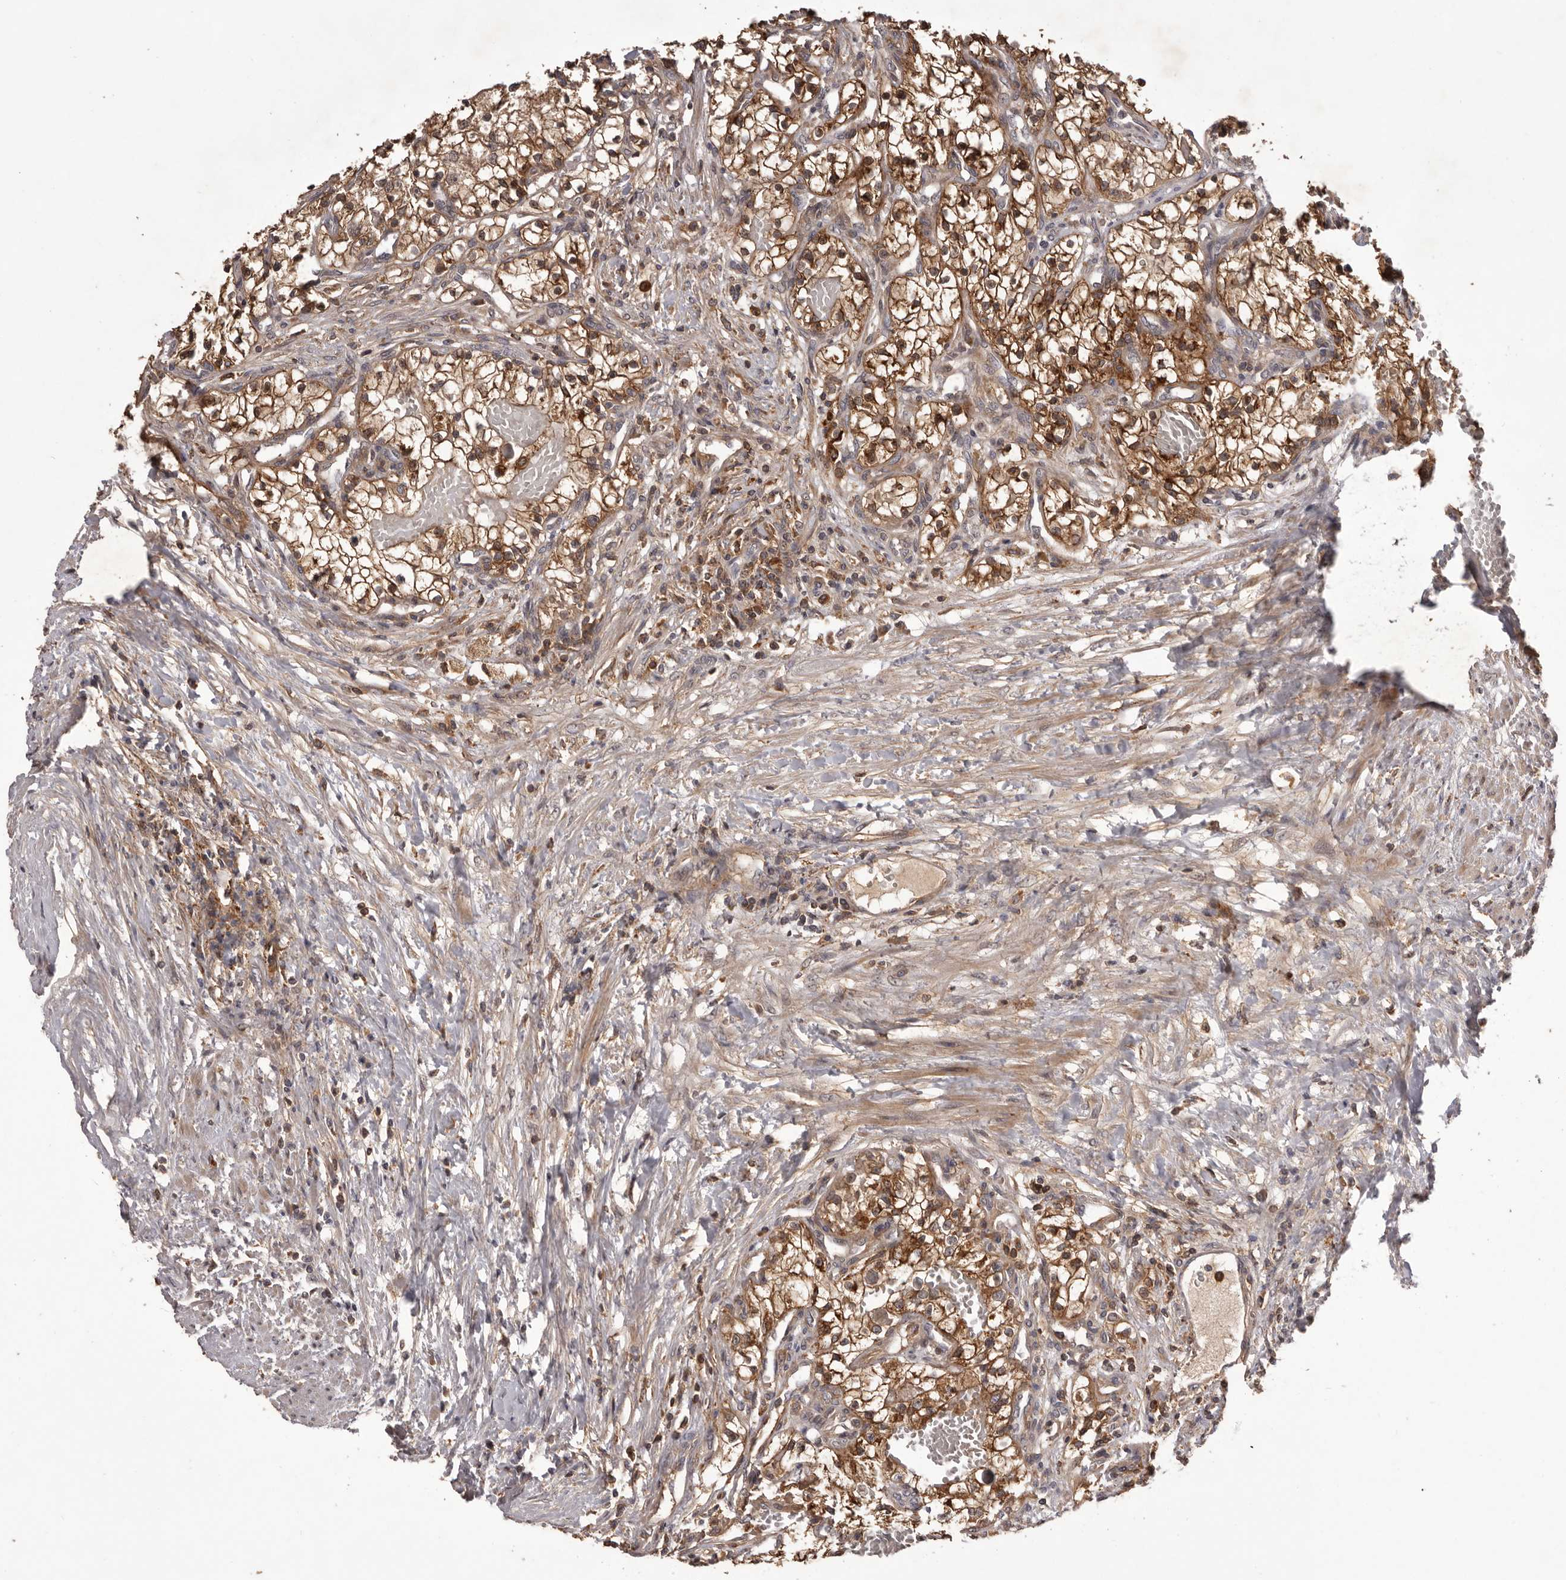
{"staining": {"intensity": "moderate", "quantity": ">75%", "location": "cytoplasmic/membranous"}, "tissue": "renal cancer", "cell_type": "Tumor cells", "image_type": "cancer", "snomed": [{"axis": "morphology", "description": "Normal tissue, NOS"}, {"axis": "morphology", "description": "Adenocarcinoma, NOS"}, {"axis": "topography", "description": "Kidney"}], "caption": "Immunohistochemistry of human renal cancer exhibits medium levels of moderate cytoplasmic/membranous positivity in approximately >75% of tumor cells.", "gene": "GLIPR2", "patient": {"sex": "male", "age": 68}}